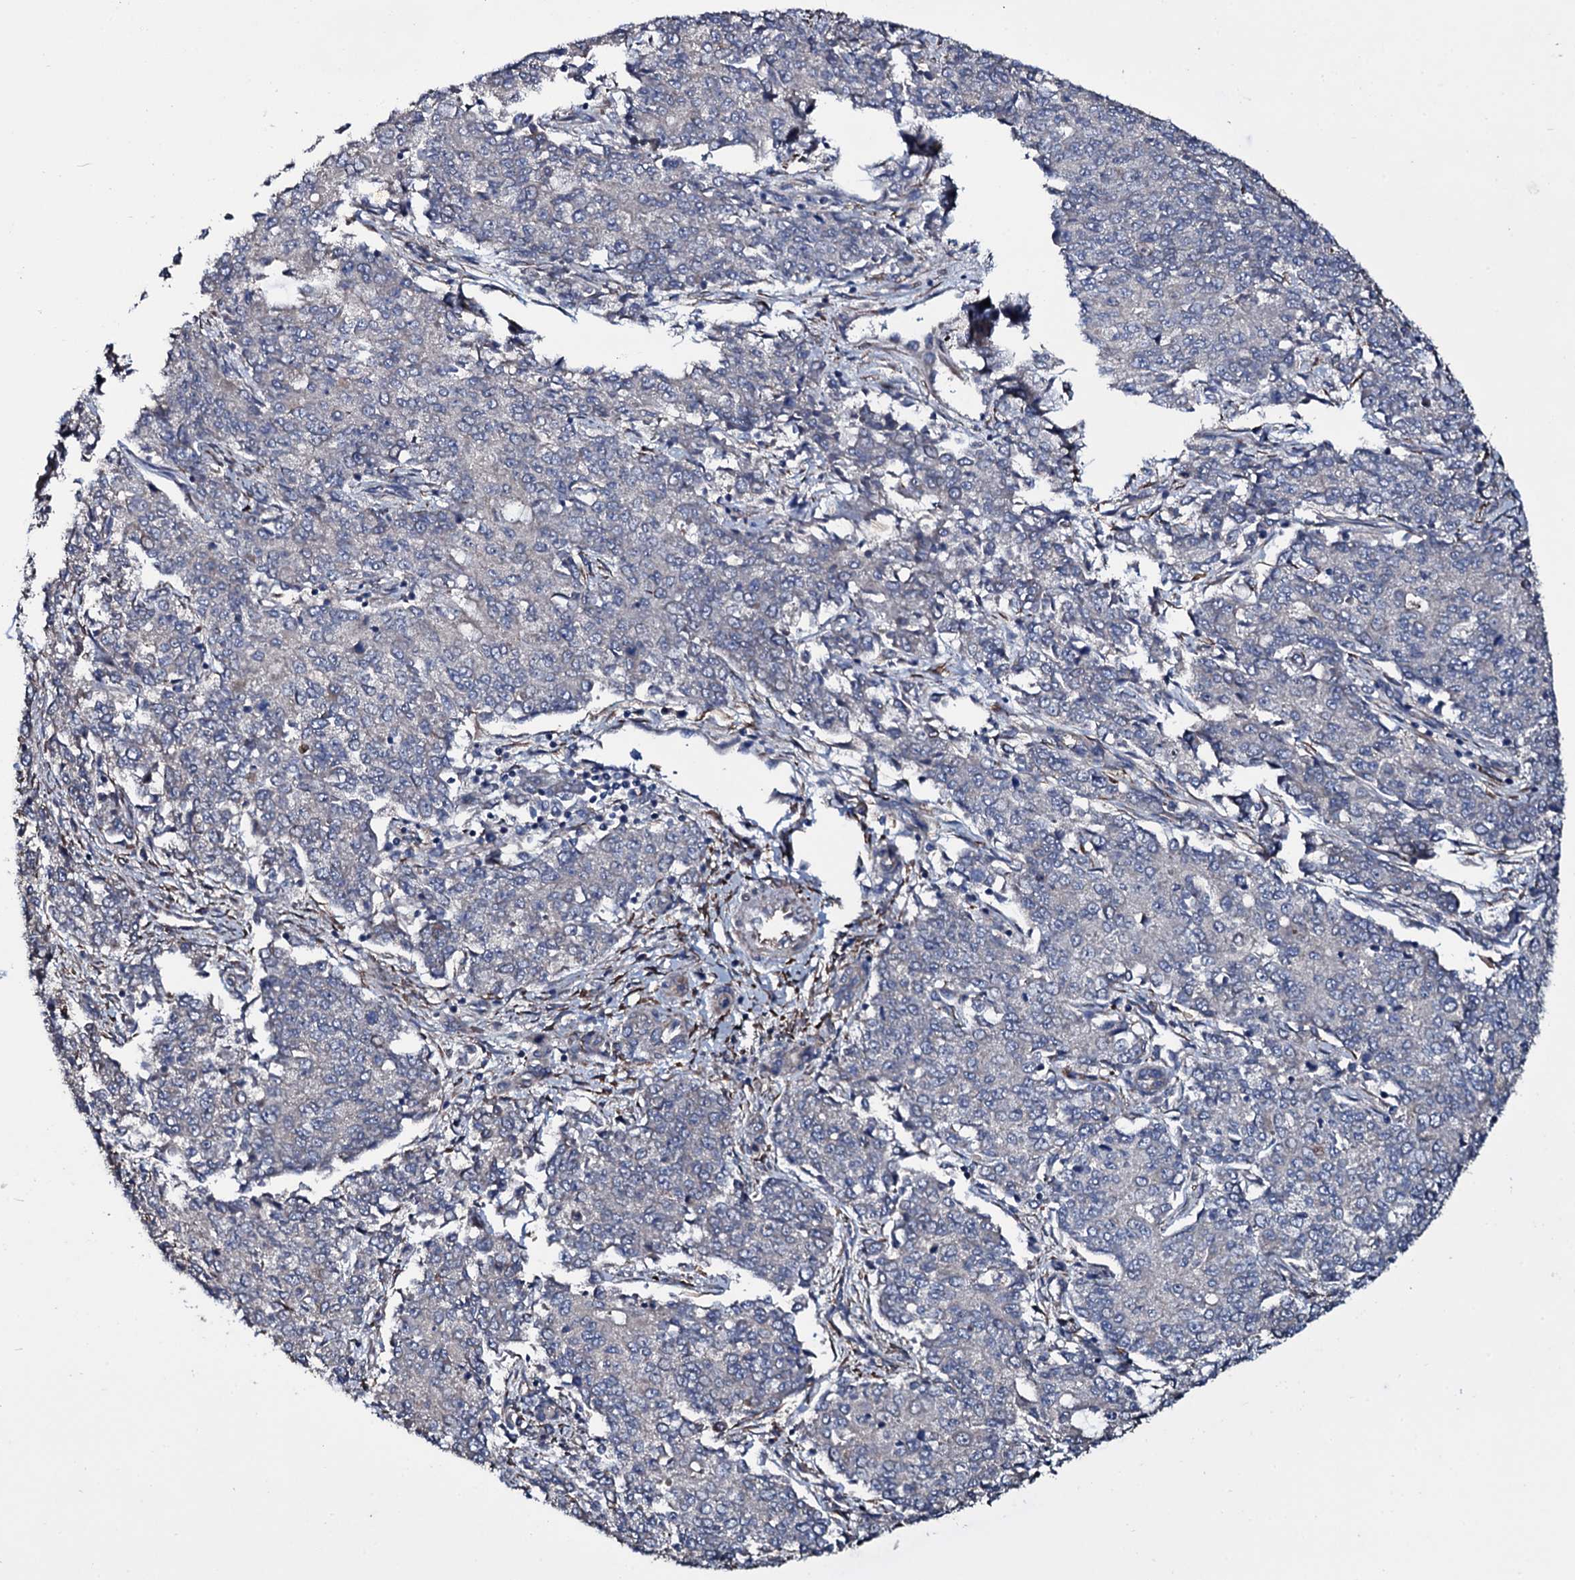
{"staining": {"intensity": "negative", "quantity": "none", "location": "none"}, "tissue": "endometrial cancer", "cell_type": "Tumor cells", "image_type": "cancer", "snomed": [{"axis": "morphology", "description": "Adenocarcinoma, NOS"}, {"axis": "topography", "description": "Endometrium"}], "caption": "Immunohistochemistry (IHC) photomicrograph of human adenocarcinoma (endometrial) stained for a protein (brown), which demonstrates no expression in tumor cells.", "gene": "WIPF3", "patient": {"sex": "female", "age": 50}}